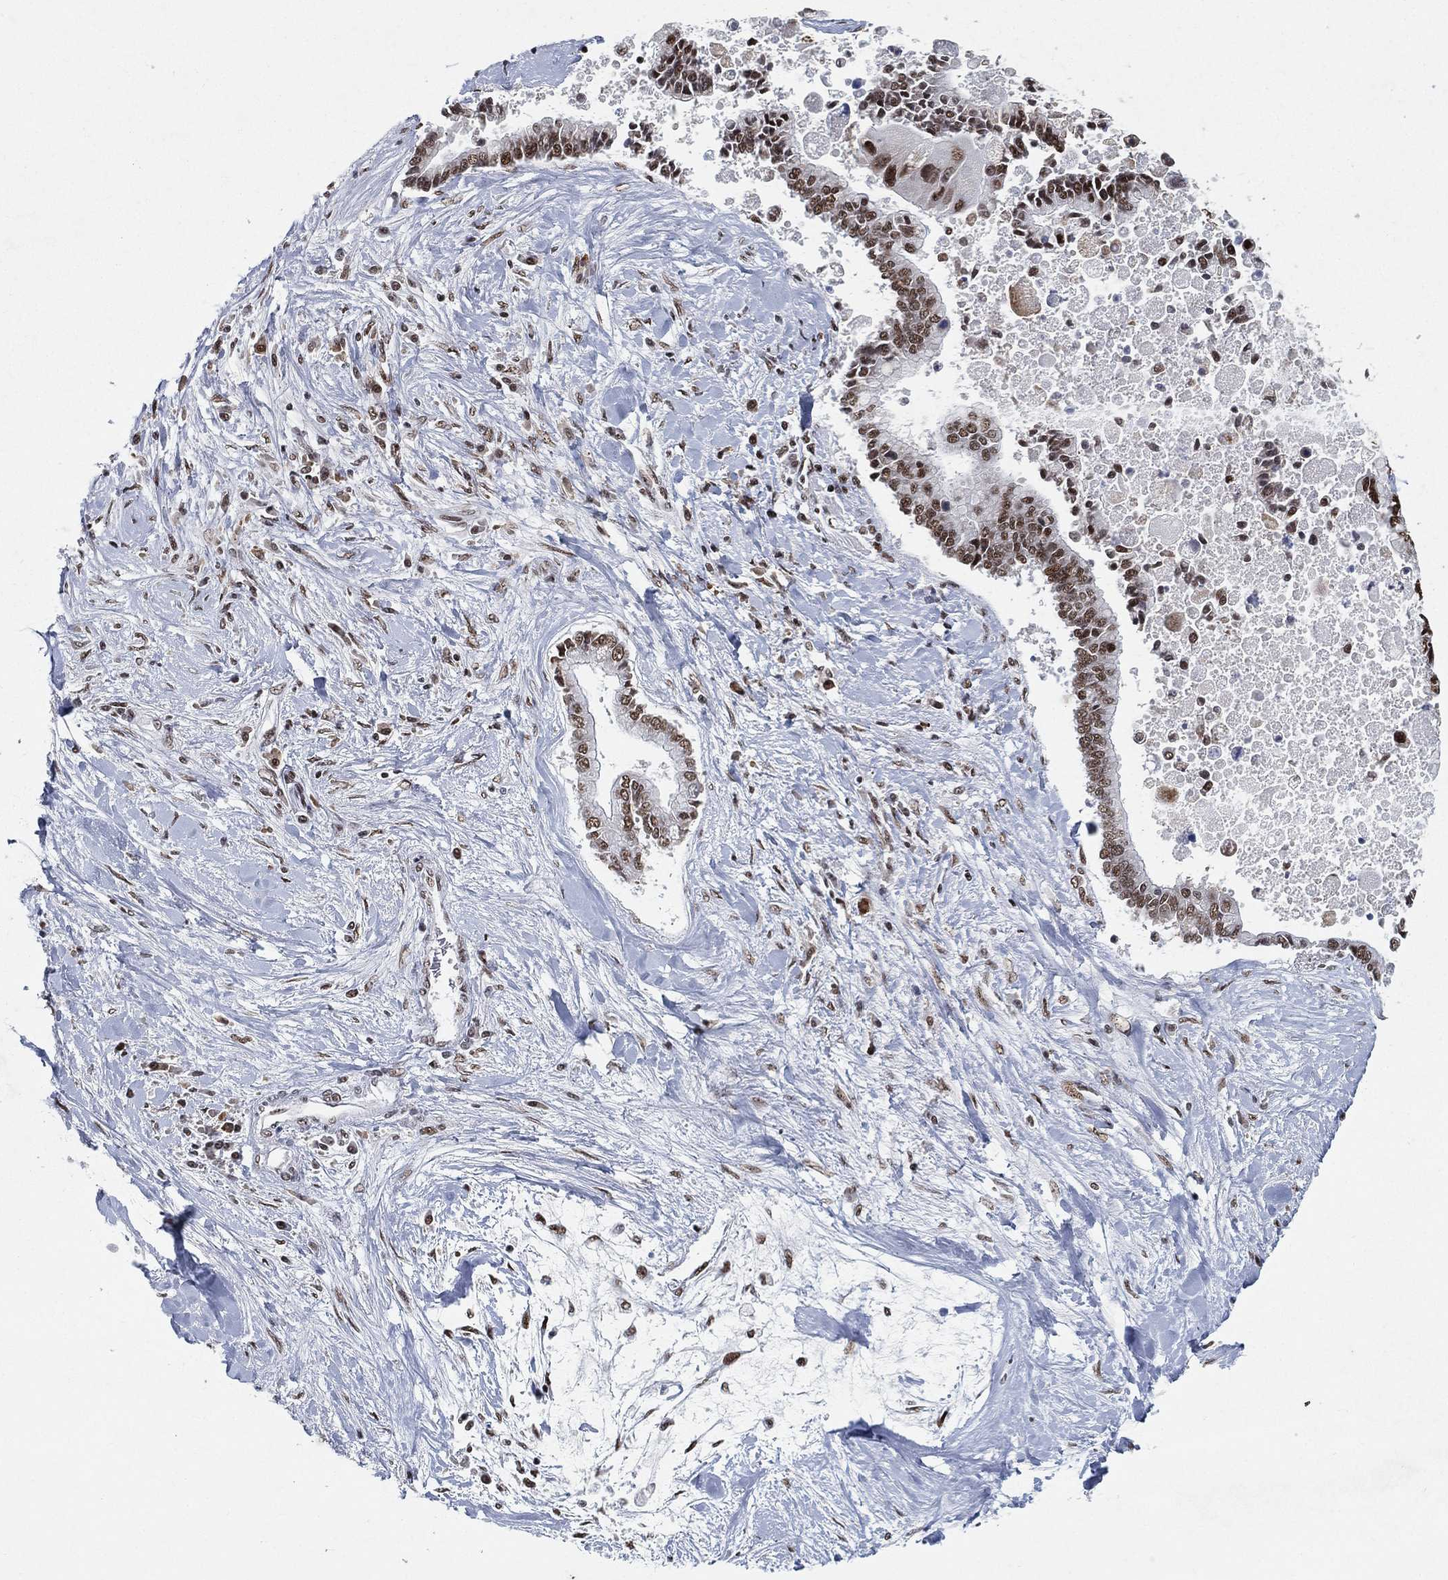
{"staining": {"intensity": "moderate", "quantity": ">75%", "location": "nuclear"}, "tissue": "liver cancer", "cell_type": "Tumor cells", "image_type": "cancer", "snomed": [{"axis": "morphology", "description": "Cholangiocarcinoma"}, {"axis": "topography", "description": "Liver"}], "caption": "A medium amount of moderate nuclear staining is identified in about >75% of tumor cells in liver cholangiocarcinoma tissue. (IHC, brightfield microscopy, high magnification).", "gene": "DDX27", "patient": {"sex": "male", "age": 50}}